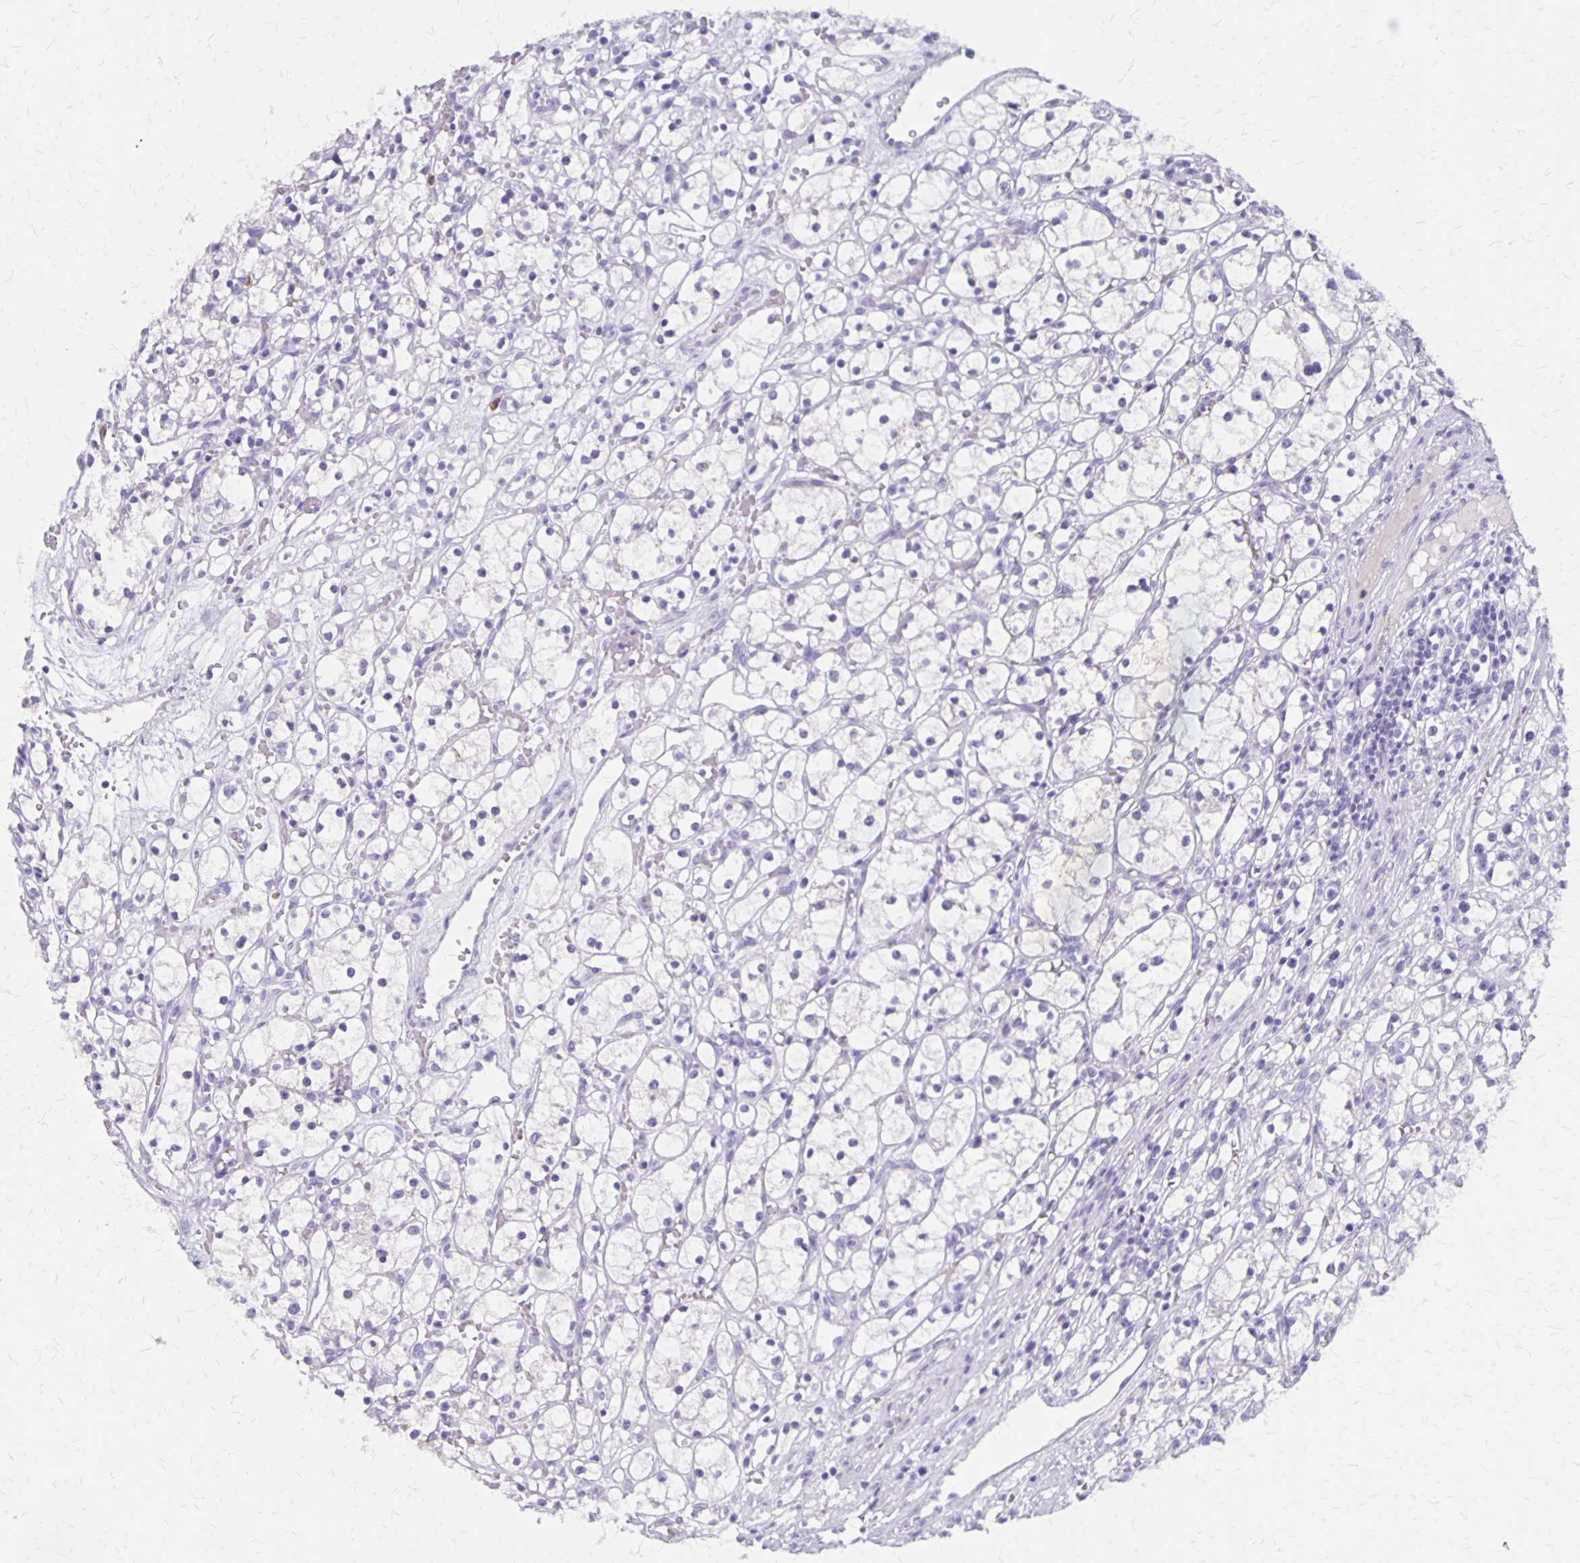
{"staining": {"intensity": "negative", "quantity": "none", "location": "none"}, "tissue": "renal cancer", "cell_type": "Tumor cells", "image_type": "cancer", "snomed": [{"axis": "morphology", "description": "Adenocarcinoma, NOS"}, {"axis": "topography", "description": "Kidney"}], "caption": "Immunohistochemistry (IHC) micrograph of renal adenocarcinoma stained for a protein (brown), which exhibits no expression in tumor cells.", "gene": "SEPTIN5", "patient": {"sex": "female", "age": 59}}